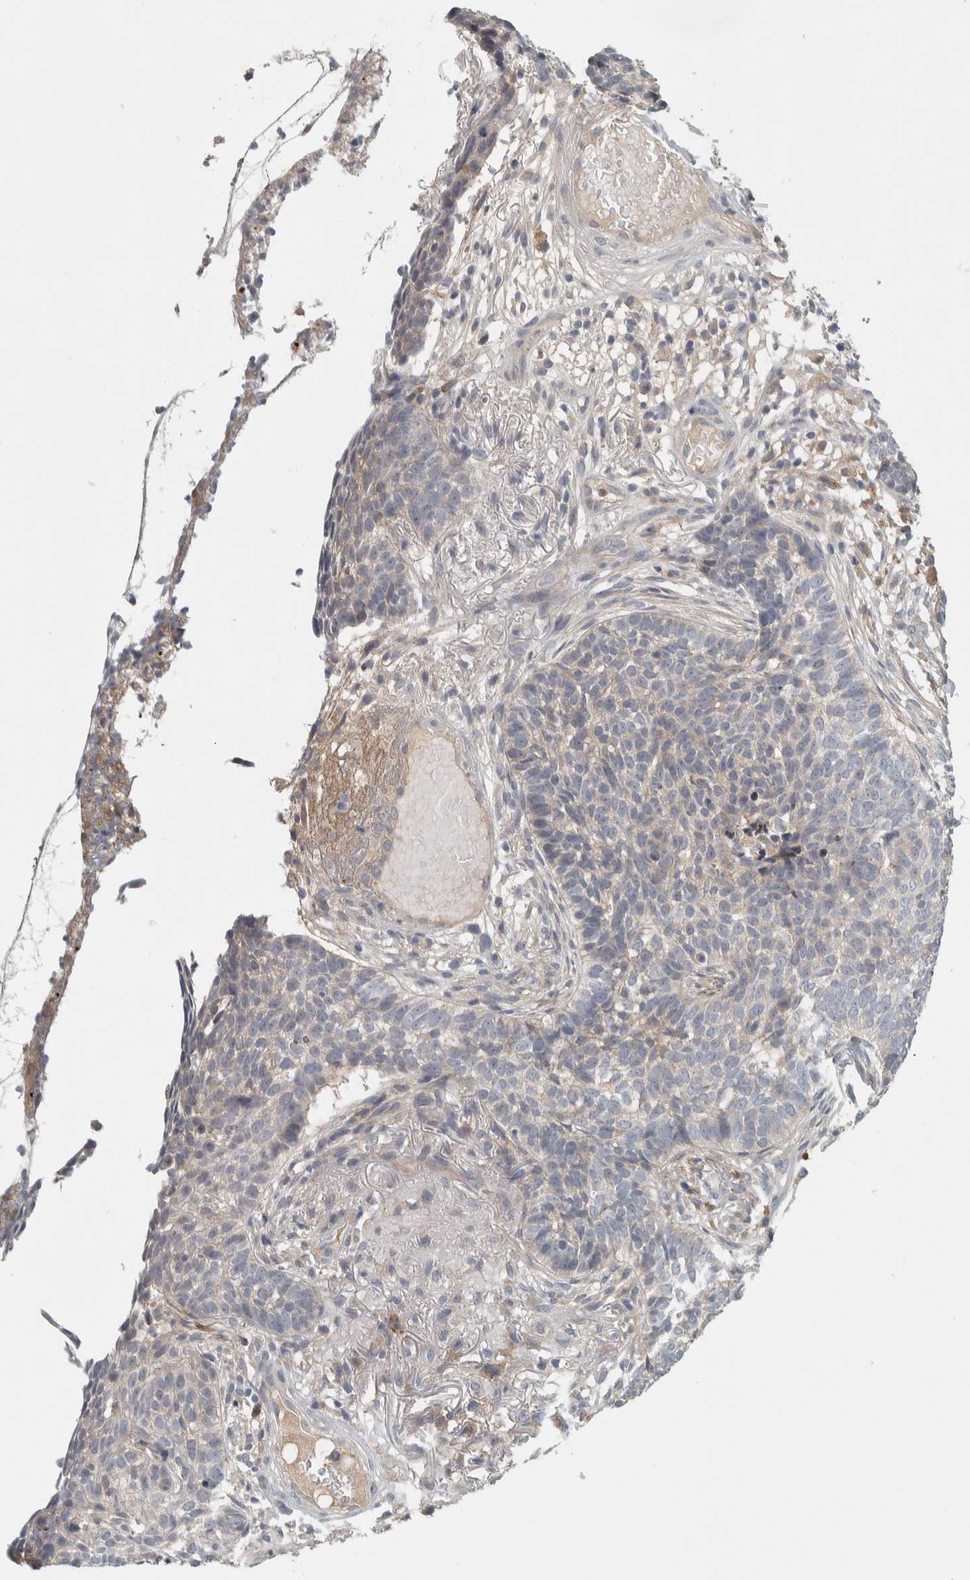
{"staining": {"intensity": "negative", "quantity": "none", "location": "none"}, "tissue": "skin cancer", "cell_type": "Tumor cells", "image_type": "cancer", "snomed": [{"axis": "morphology", "description": "Basal cell carcinoma"}, {"axis": "topography", "description": "Skin"}], "caption": "Immunohistochemistry (IHC) histopathology image of human skin cancer (basal cell carcinoma) stained for a protein (brown), which displays no expression in tumor cells.", "gene": "ADPRM", "patient": {"sex": "male", "age": 85}}